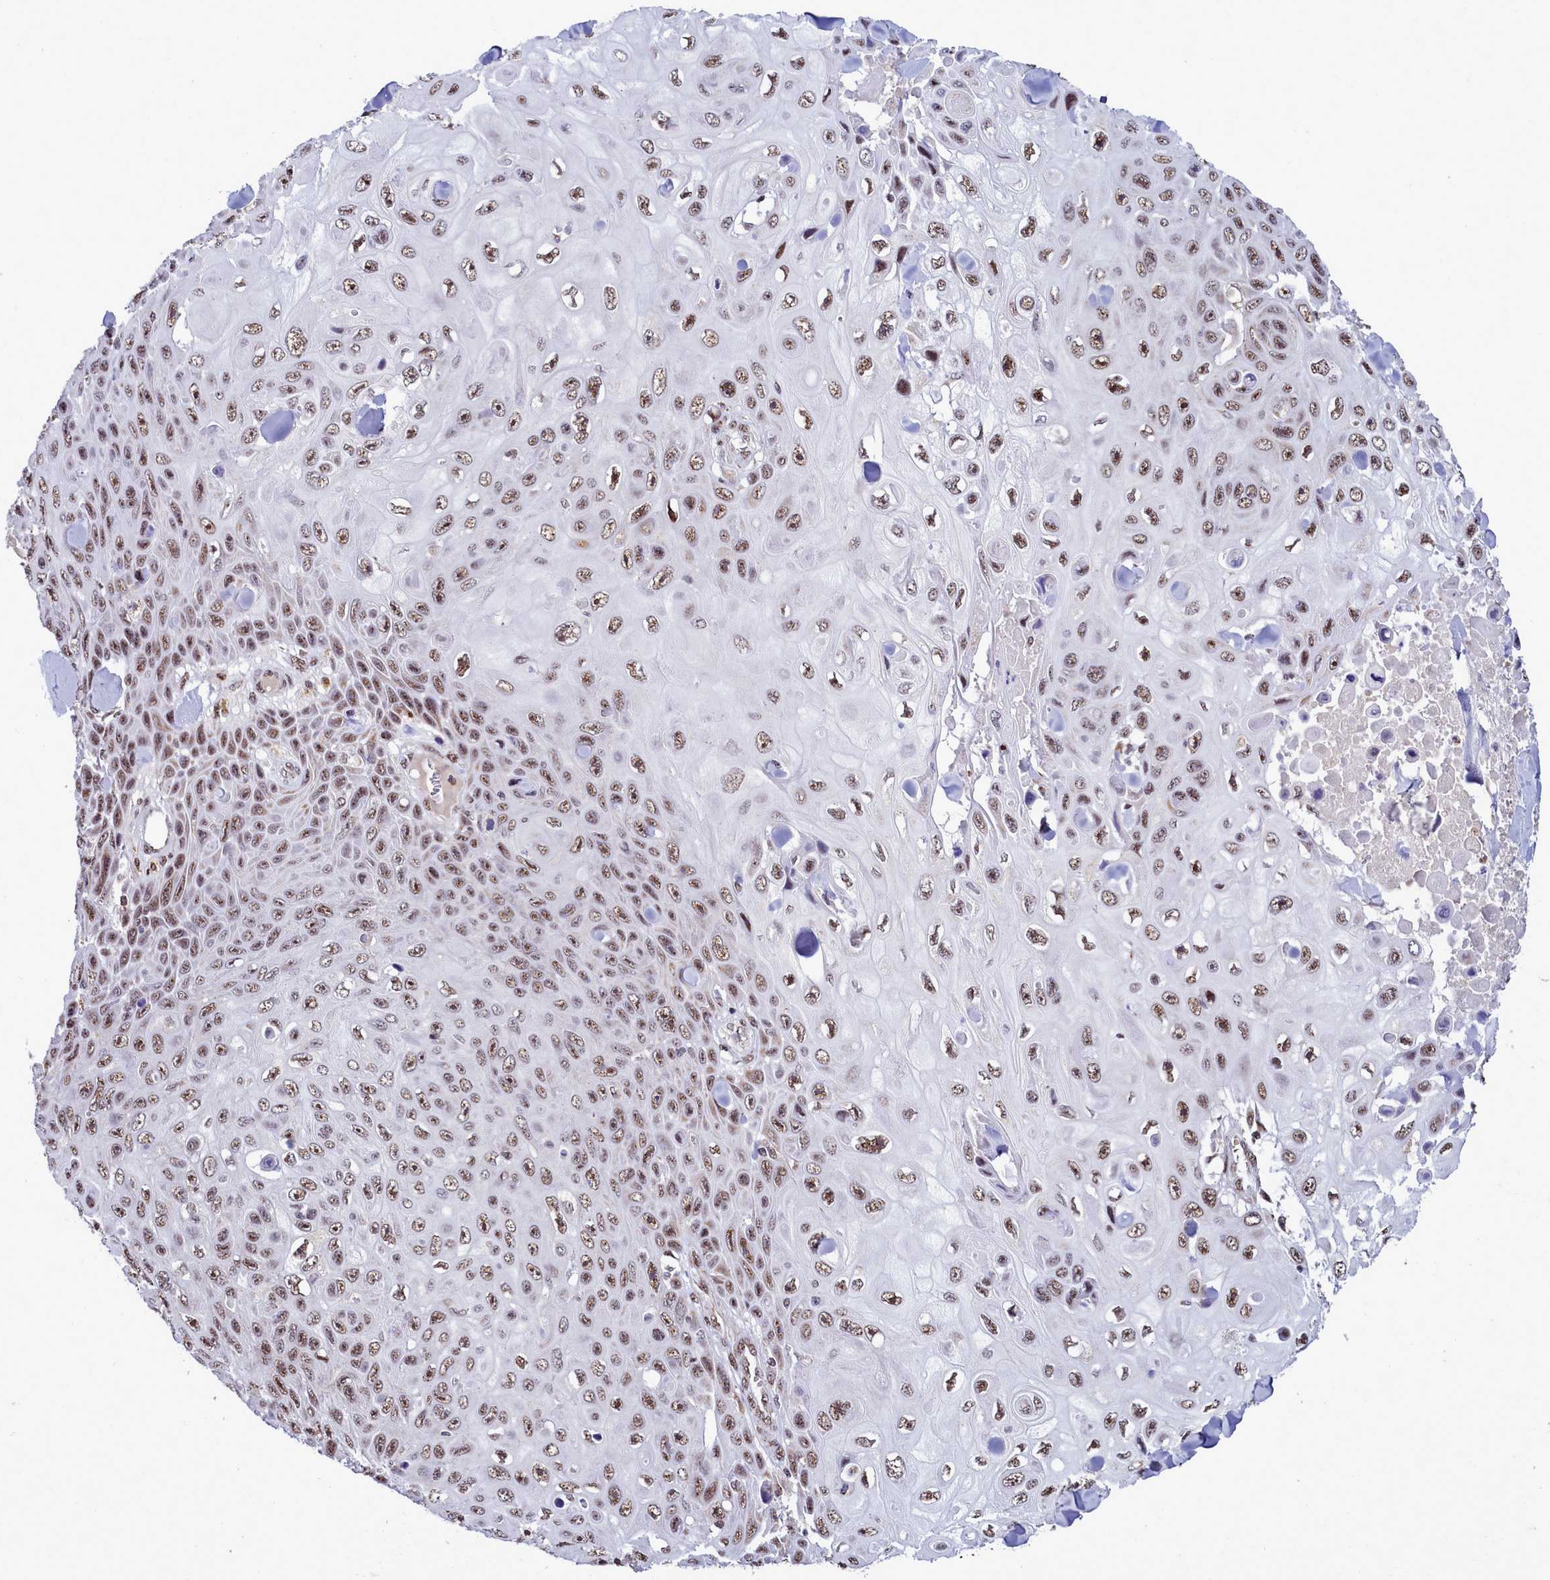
{"staining": {"intensity": "moderate", "quantity": ">75%", "location": "nuclear"}, "tissue": "skin cancer", "cell_type": "Tumor cells", "image_type": "cancer", "snomed": [{"axis": "morphology", "description": "Squamous cell carcinoma, NOS"}, {"axis": "topography", "description": "Skin"}], "caption": "Brown immunohistochemical staining in human skin cancer exhibits moderate nuclear positivity in about >75% of tumor cells. (Brightfield microscopy of DAB IHC at high magnification).", "gene": "POM121L2", "patient": {"sex": "male", "age": 82}}